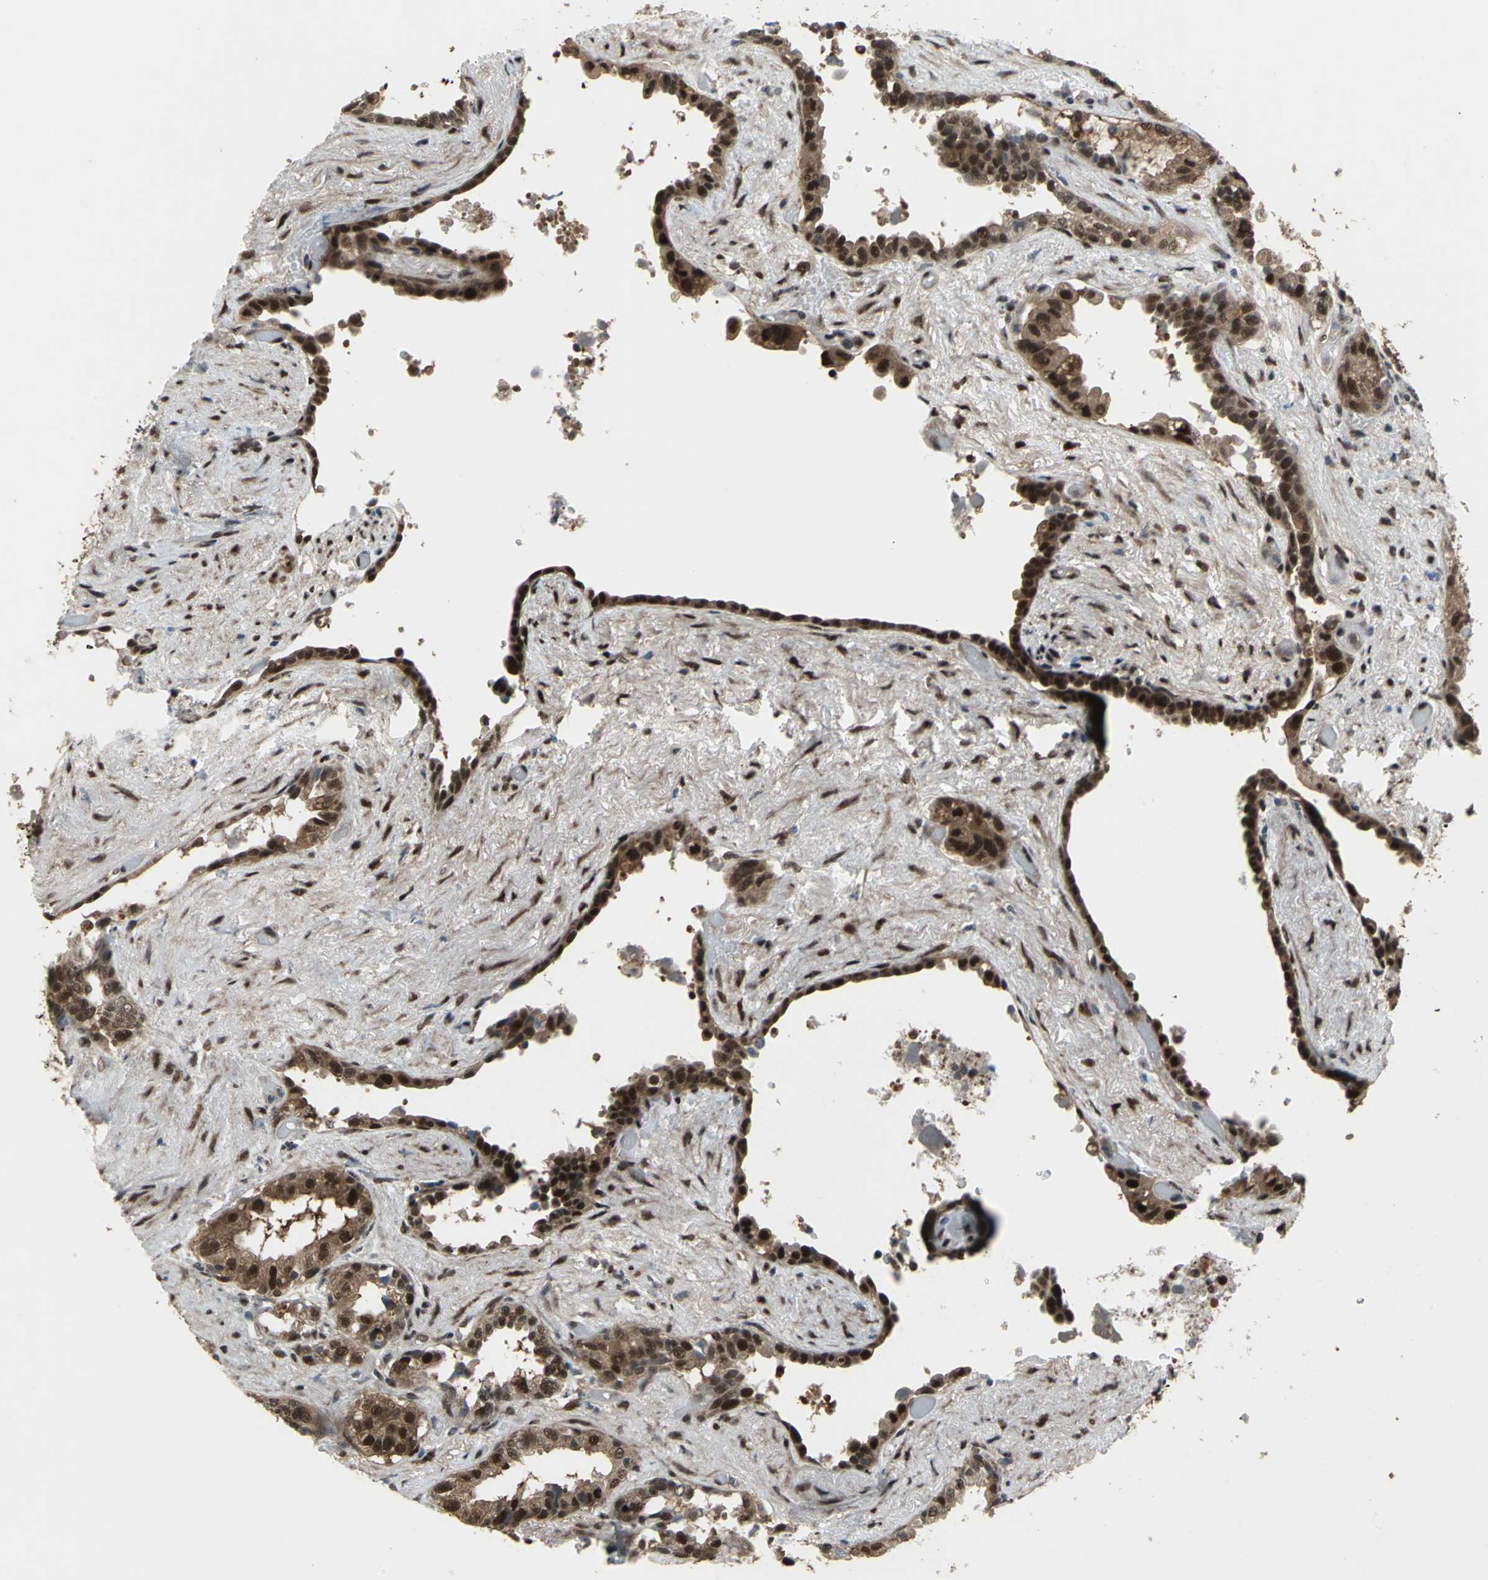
{"staining": {"intensity": "strong", "quantity": ">75%", "location": "cytoplasmic/membranous,nuclear"}, "tissue": "seminal vesicle", "cell_type": "Glandular cells", "image_type": "normal", "snomed": [{"axis": "morphology", "description": "Normal tissue, NOS"}, {"axis": "topography", "description": "Seminal veicle"}], "caption": "A brown stain highlights strong cytoplasmic/membranous,nuclear positivity of a protein in glandular cells of benign human seminal vesicle.", "gene": "COPS5", "patient": {"sex": "male", "age": 61}}